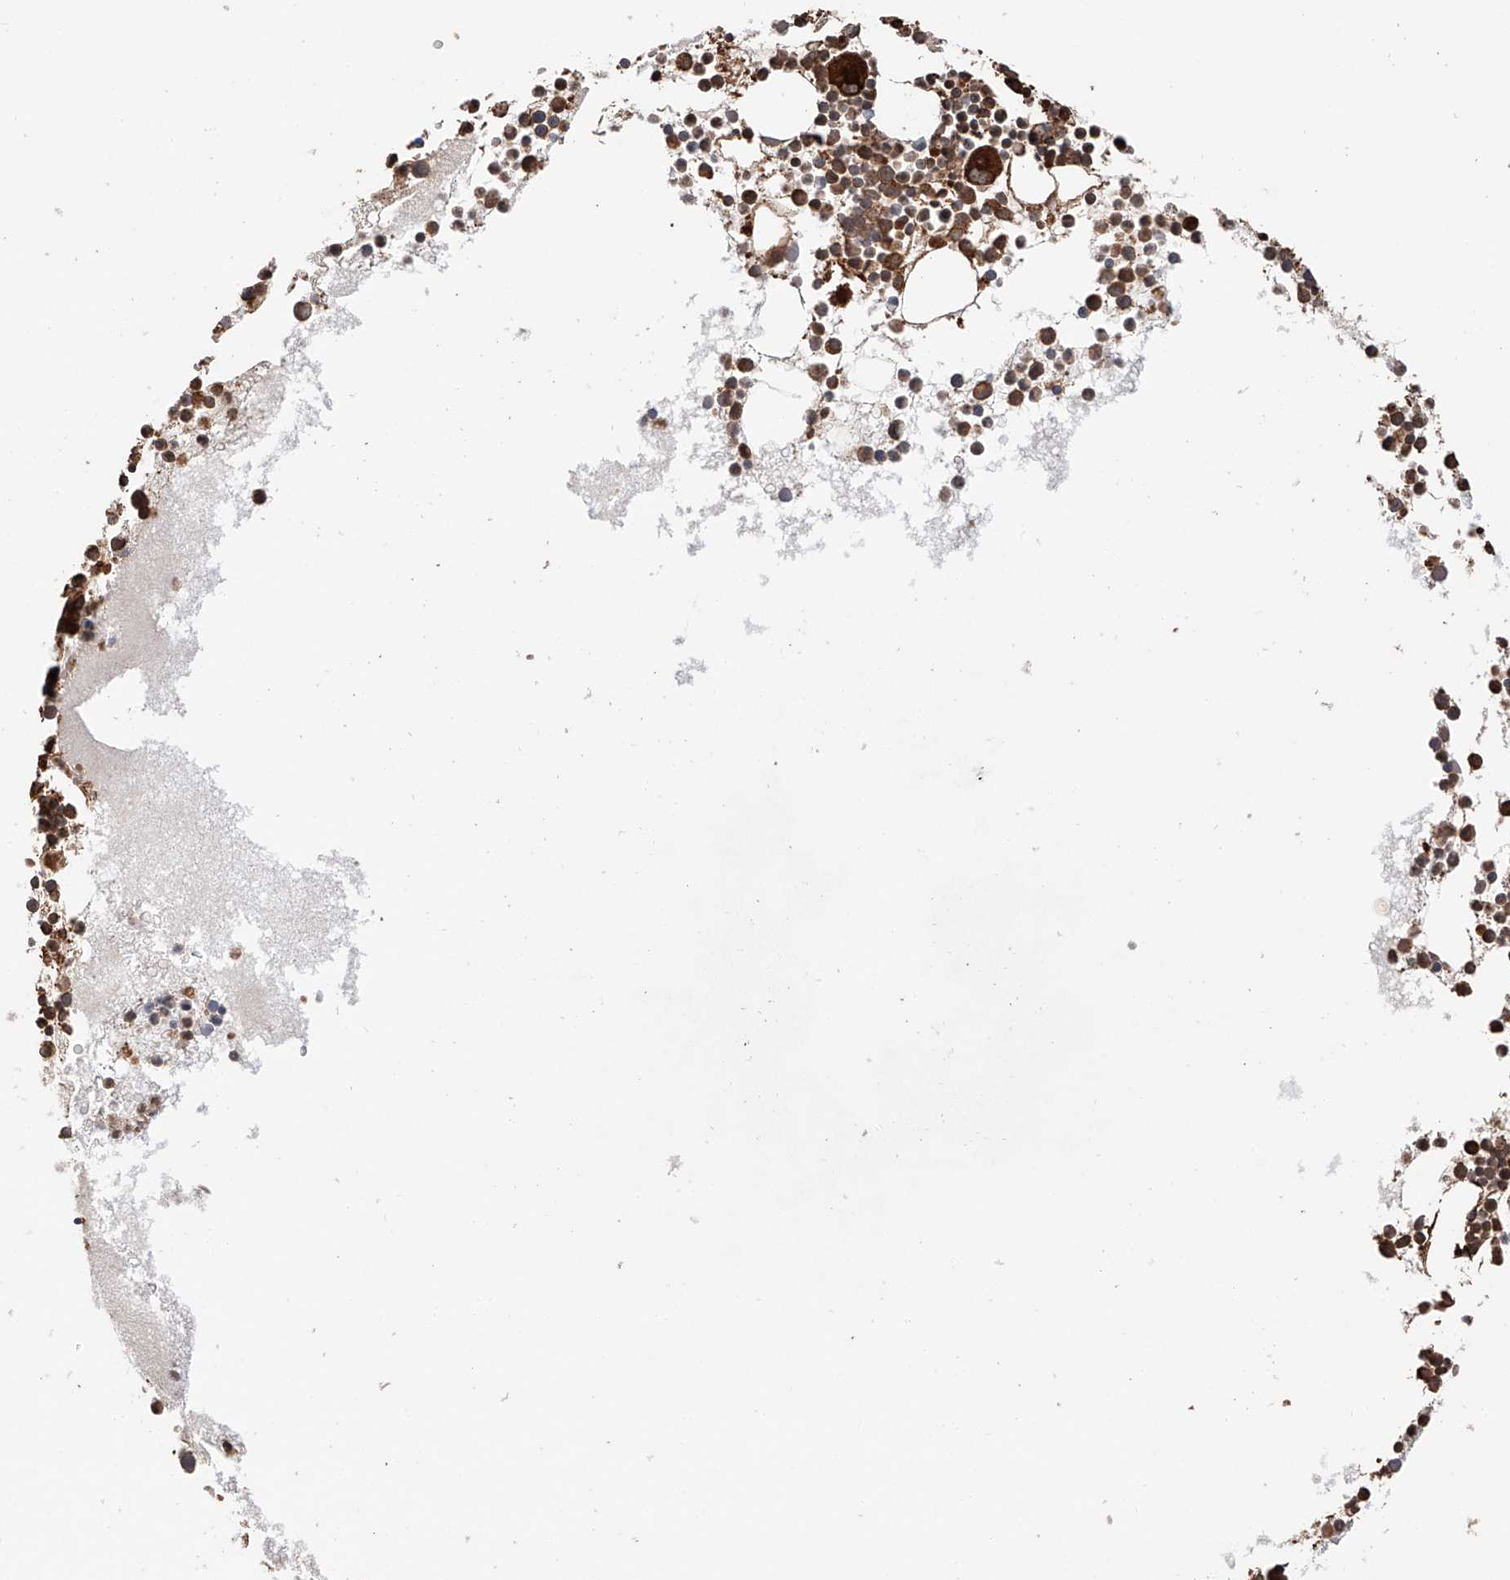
{"staining": {"intensity": "strong", "quantity": ">75%", "location": "cytoplasmic/membranous"}, "tissue": "bone marrow", "cell_type": "Hematopoietic cells", "image_type": "normal", "snomed": [{"axis": "morphology", "description": "Normal tissue, NOS"}, {"axis": "topography", "description": "Bone marrow"}], "caption": "This image displays IHC staining of unremarkable bone marrow, with high strong cytoplasmic/membranous staining in about >75% of hematopoietic cells.", "gene": "DNAH8", "patient": {"sex": "female", "age": 78}}